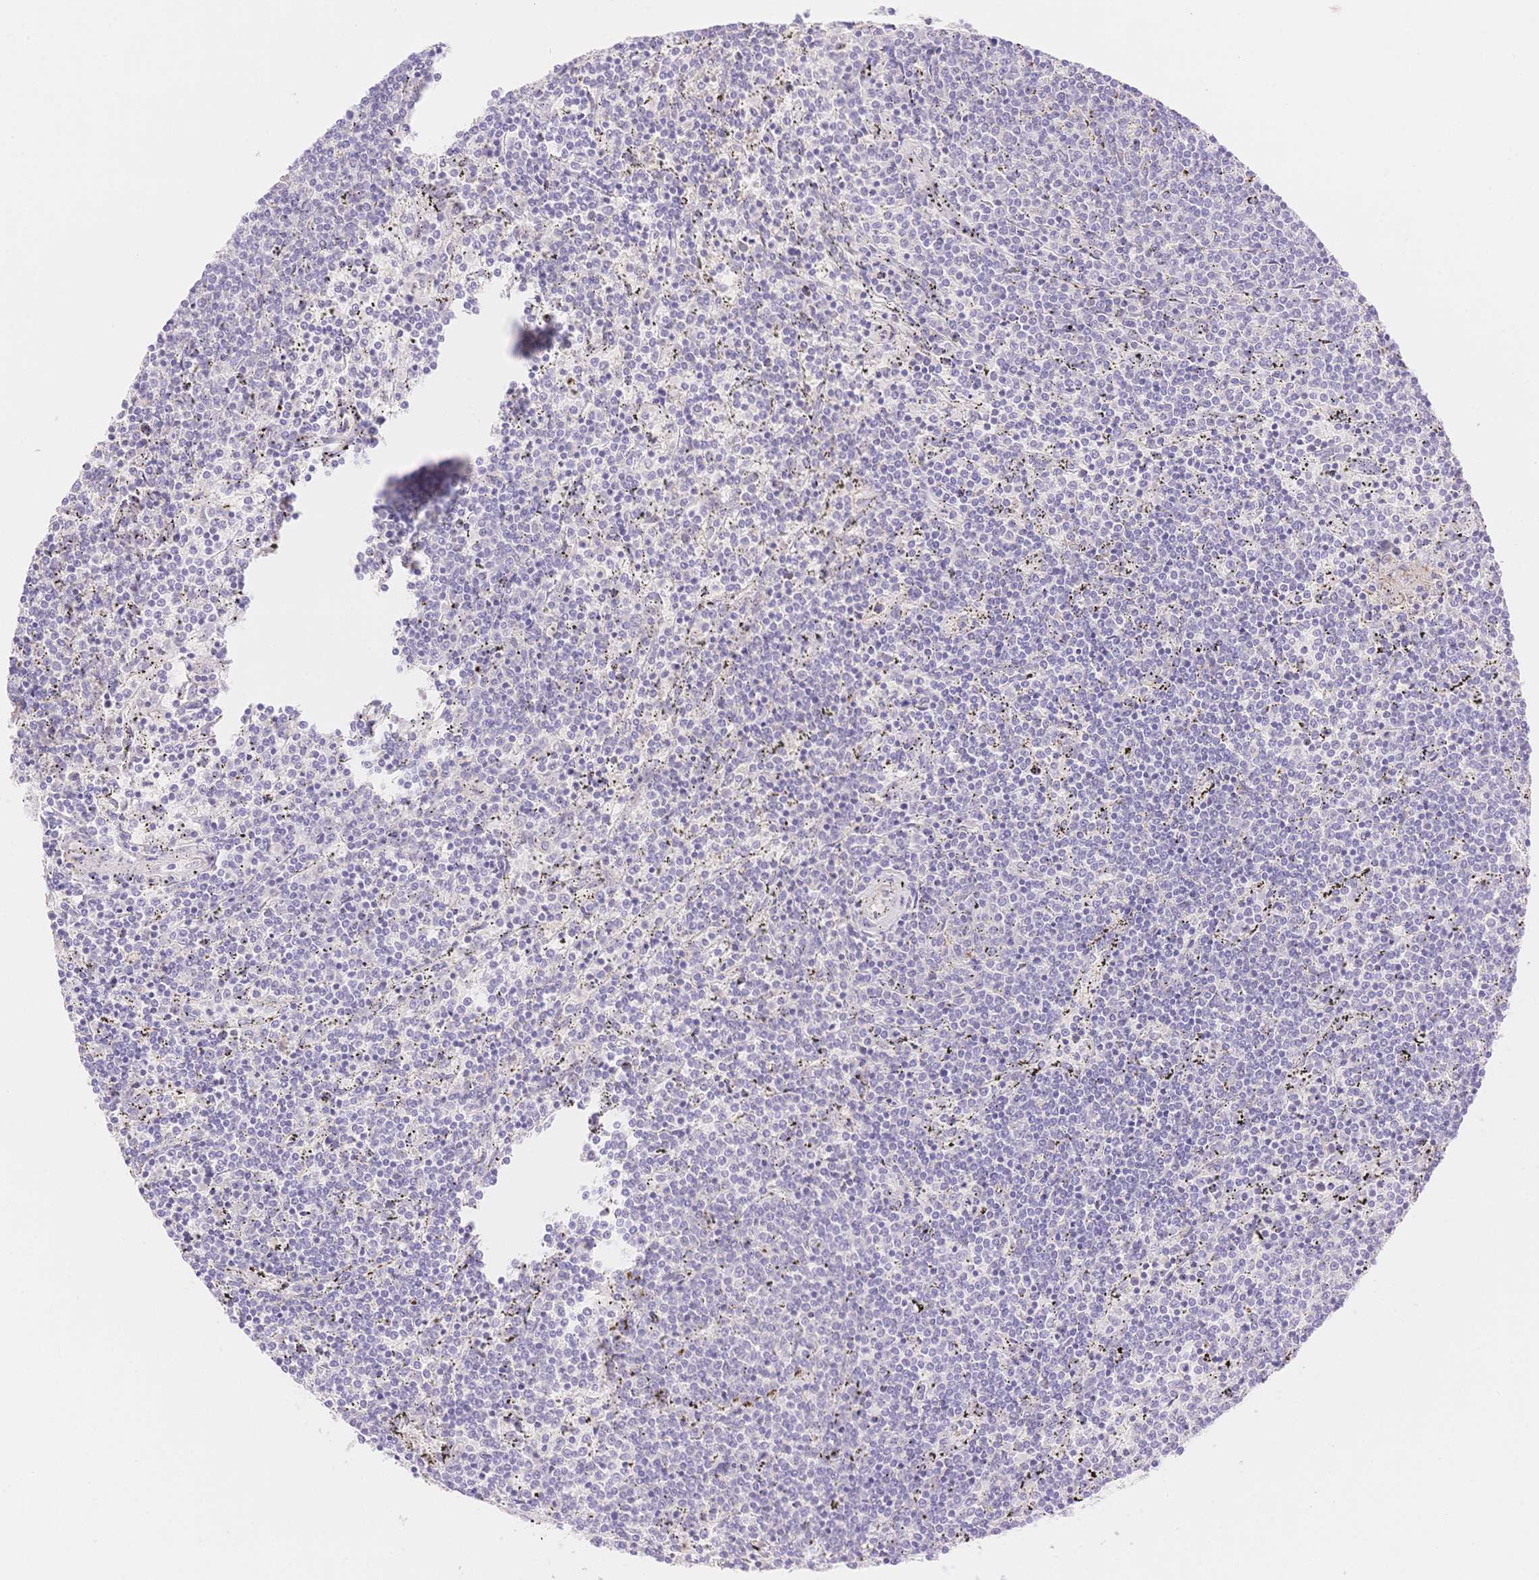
{"staining": {"intensity": "negative", "quantity": "none", "location": "none"}, "tissue": "lymphoma", "cell_type": "Tumor cells", "image_type": "cancer", "snomed": [{"axis": "morphology", "description": "Malignant lymphoma, non-Hodgkin's type, Low grade"}, {"axis": "topography", "description": "Spleen"}], "caption": "The histopathology image exhibits no significant positivity in tumor cells of low-grade malignant lymphoma, non-Hodgkin's type.", "gene": "WDR54", "patient": {"sex": "female", "age": 50}}